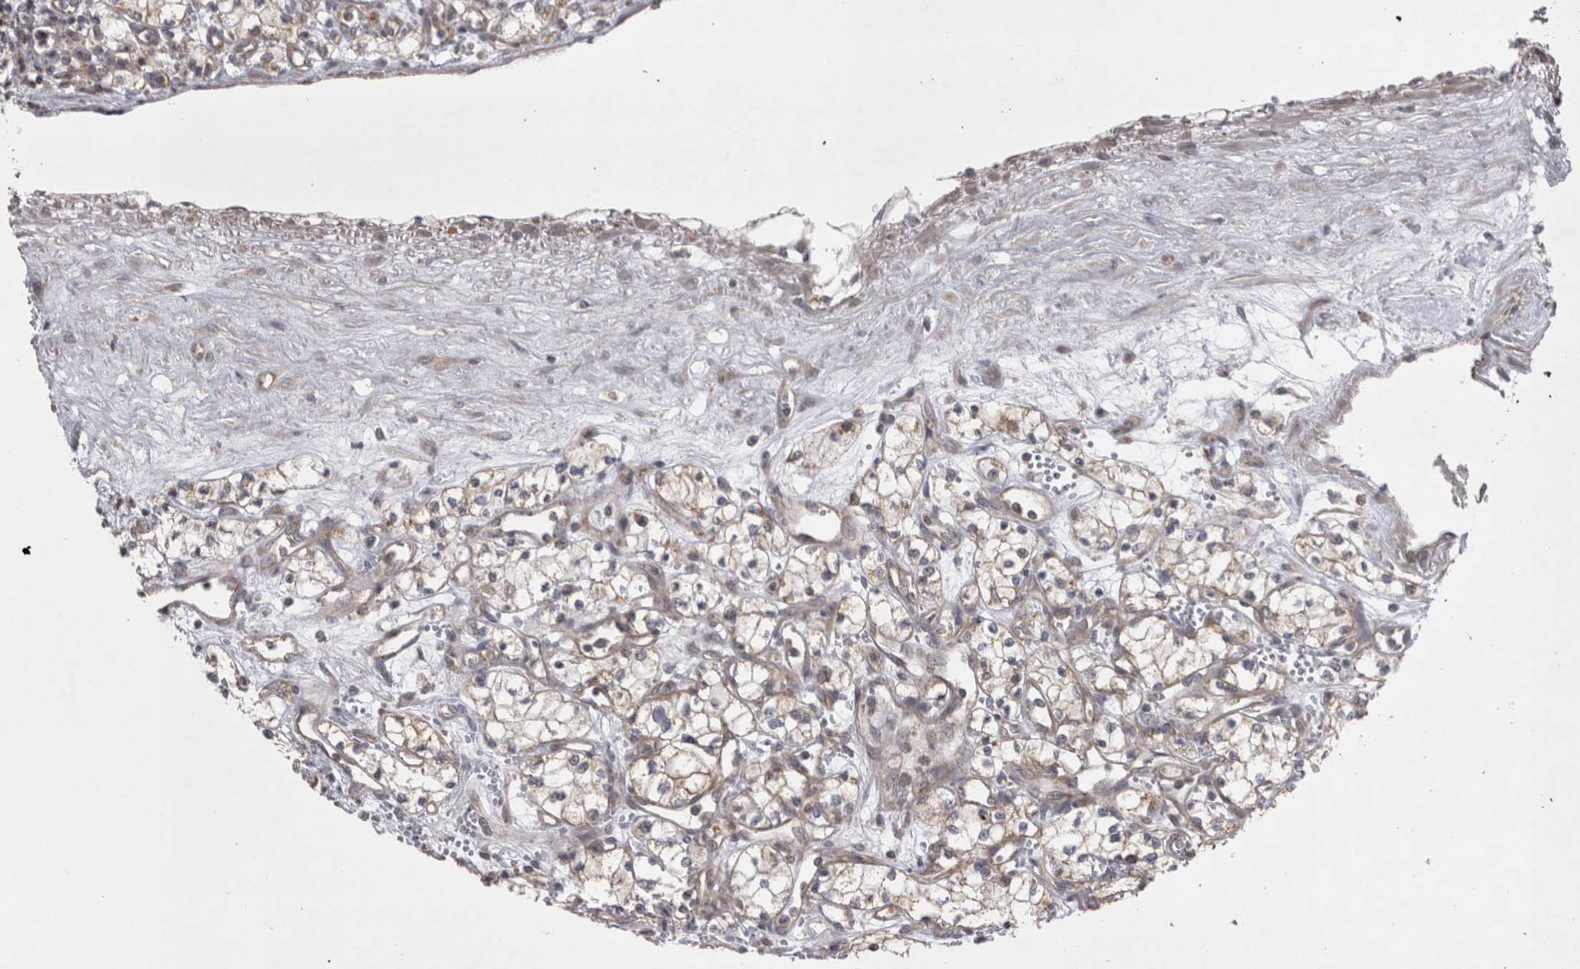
{"staining": {"intensity": "weak", "quantity": "<25%", "location": "cytoplasmic/membranous"}, "tissue": "renal cancer", "cell_type": "Tumor cells", "image_type": "cancer", "snomed": [{"axis": "morphology", "description": "Adenocarcinoma, NOS"}, {"axis": "topography", "description": "Kidney"}], "caption": "Tumor cells show no significant positivity in renal adenocarcinoma. (DAB (3,3'-diaminobenzidine) IHC visualized using brightfield microscopy, high magnification).", "gene": "TSPOAP1", "patient": {"sex": "male", "age": 59}}